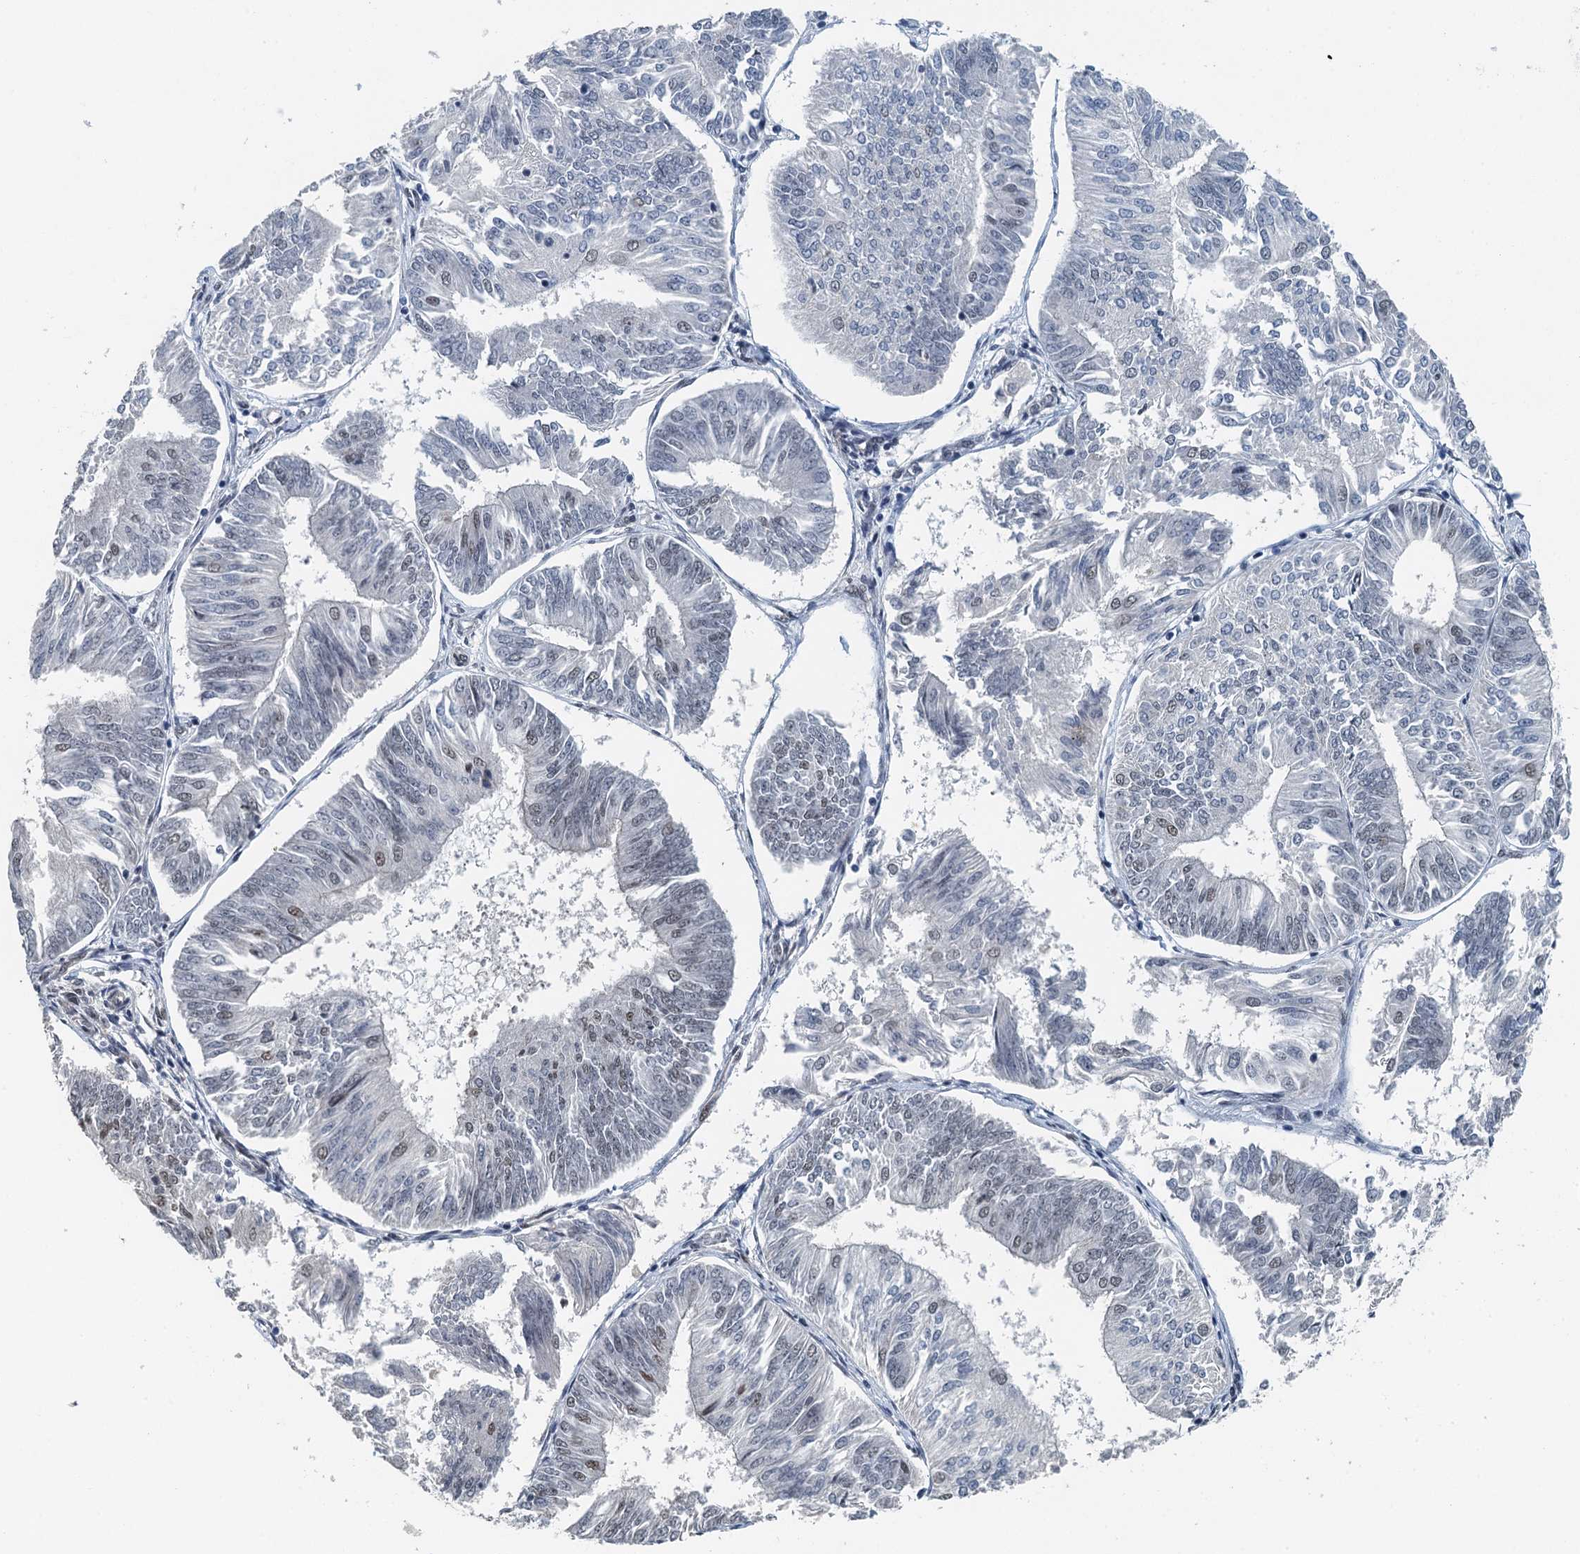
{"staining": {"intensity": "weak", "quantity": "<25%", "location": "nuclear"}, "tissue": "endometrial cancer", "cell_type": "Tumor cells", "image_type": "cancer", "snomed": [{"axis": "morphology", "description": "Adenocarcinoma, NOS"}, {"axis": "topography", "description": "Endometrium"}], "caption": "This is a micrograph of immunohistochemistry (IHC) staining of endometrial cancer, which shows no expression in tumor cells. The staining was performed using DAB to visualize the protein expression in brown, while the nuclei were stained in blue with hematoxylin (Magnification: 20x).", "gene": "MTA3", "patient": {"sex": "female", "age": 58}}